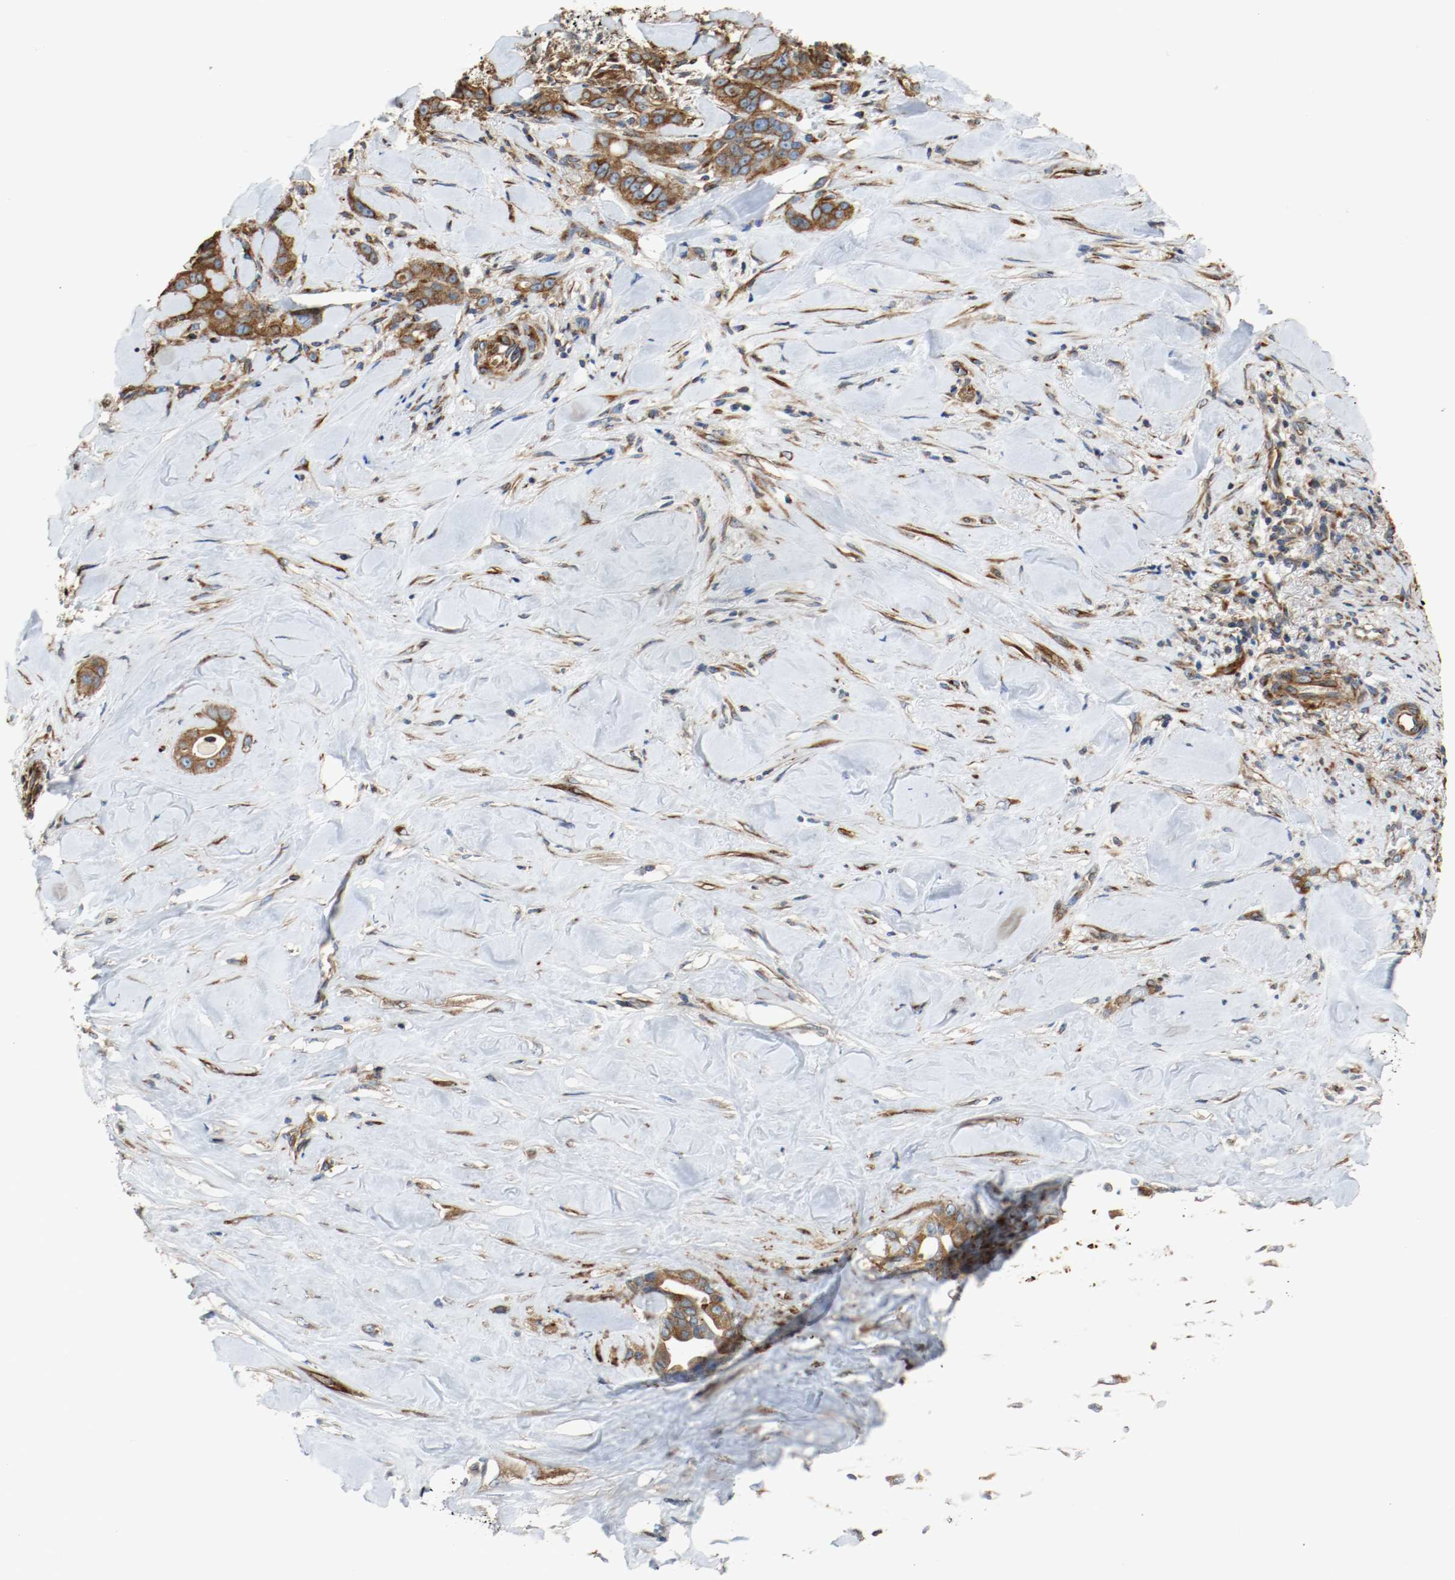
{"staining": {"intensity": "strong", "quantity": ">75%", "location": "cytoplasmic/membranous"}, "tissue": "liver cancer", "cell_type": "Tumor cells", "image_type": "cancer", "snomed": [{"axis": "morphology", "description": "Cholangiocarcinoma"}, {"axis": "topography", "description": "Liver"}], "caption": "Human liver cancer stained with a protein marker displays strong staining in tumor cells.", "gene": "TUBA3D", "patient": {"sex": "female", "age": 67}}